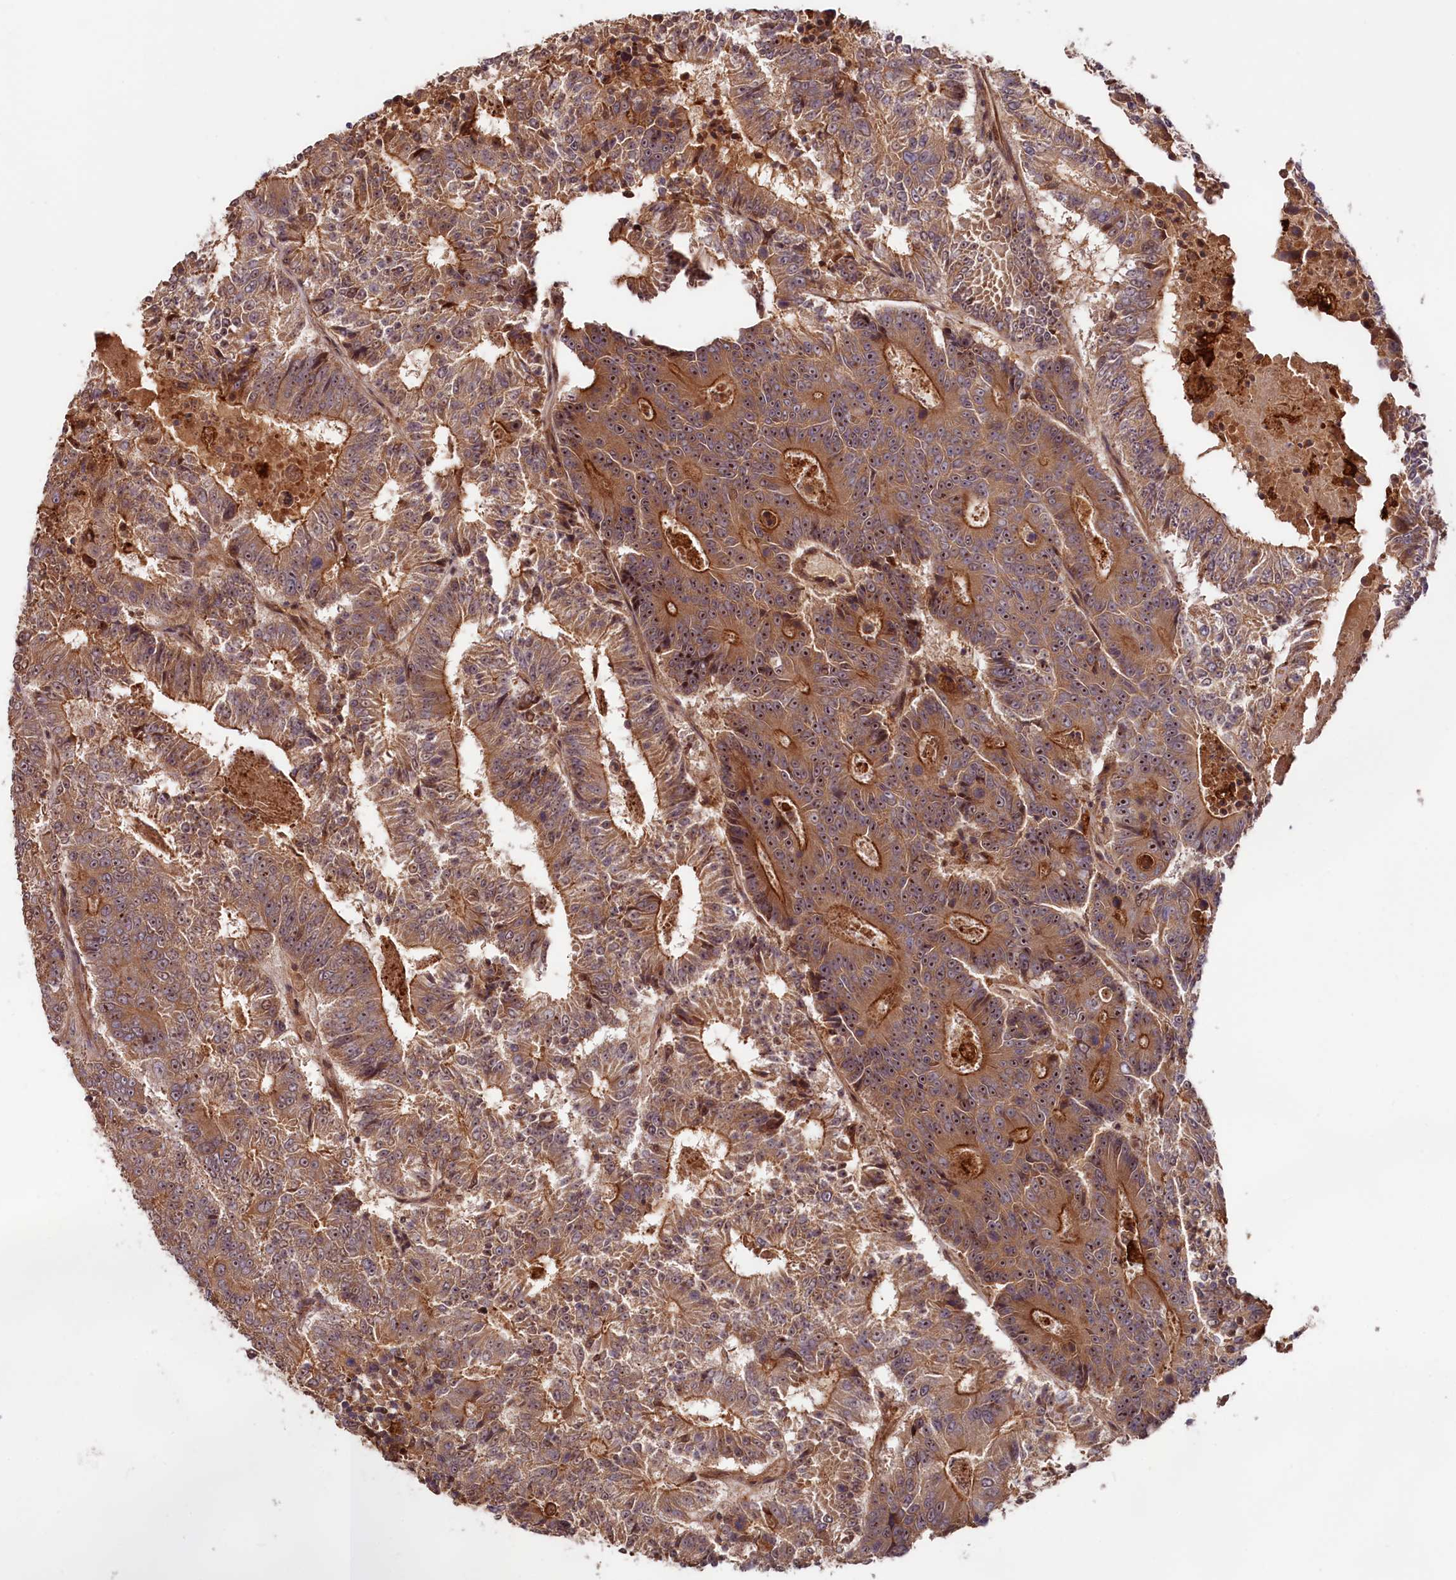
{"staining": {"intensity": "strong", "quantity": ">75%", "location": "cytoplasmic/membranous"}, "tissue": "colorectal cancer", "cell_type": "Tumor cells", "image_type": "cancer", "snomed": [{"axis": "morphology", "description": "Adenocarcinoma, NOS"}, {"axis": "topography", "description": "Colon"}], "caption": "Colorectal cancer stained for a protein (brown) displays strong cytoplasmic/membranous positive expression in approximately >75% of tumor cells.", "gene": "NEDD1", "patient": {"sex": "male", "age": 83}}